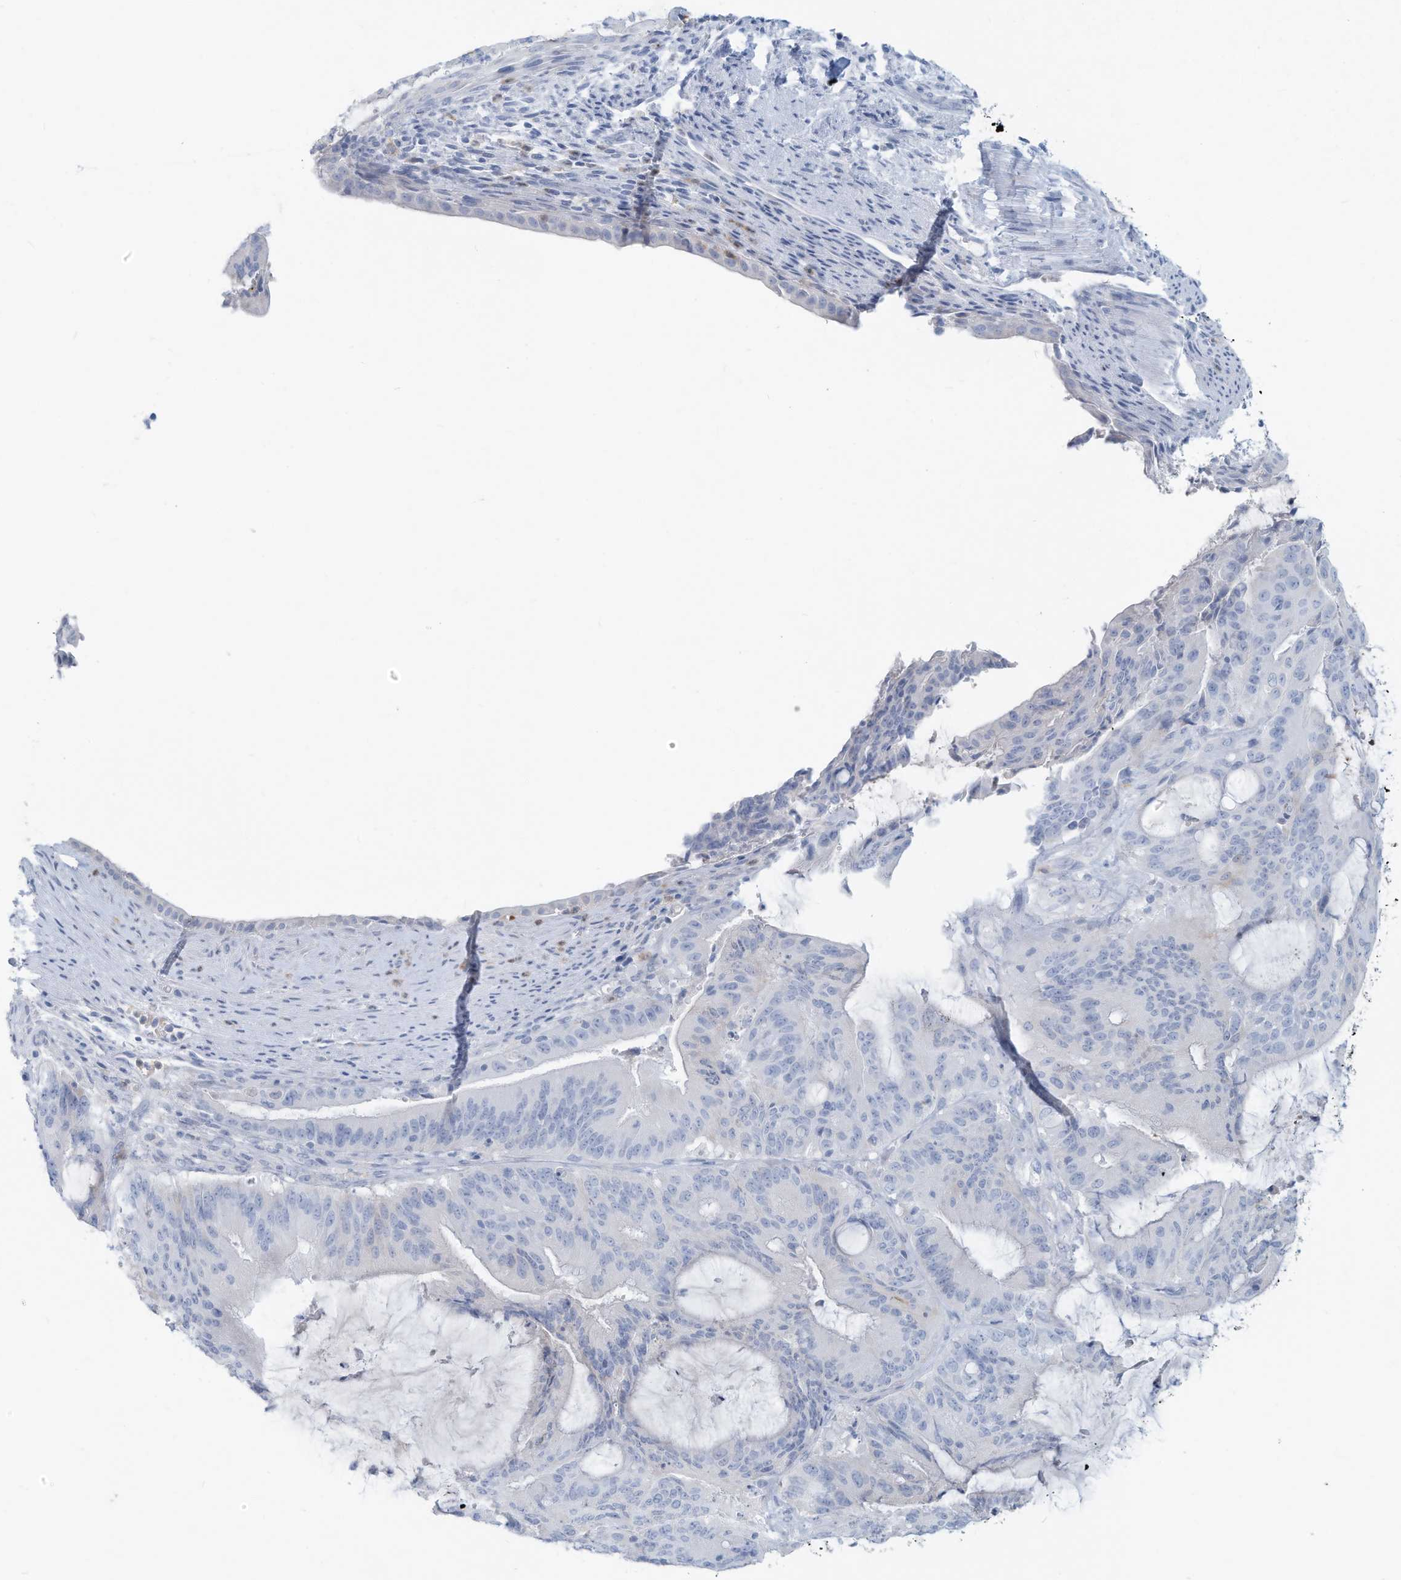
{"staining": {"intensity": "negative", "quantity": "none", "location": "none"}, "tissue": "liver cancer", "cell_type": "Tumor cells", "image_type": "cancer", "snomed": [{"axis": "morphology", "description": "Normal tissue, NOS"}, {"axis": "morphology", "description": "Cholangiocarcinoma"}, {"axis": "topography", "description": "Liver"}, {"axis": "topography", "description": "Peripheral nerve tissue"}], "caption": "A high-resolution histopathology image shows IHC staining of liver cancer (cholangiocarcinoma), which shows no significant staining in tumor cells.", "gene": "ERI2", "patient": {"sex": "female", "age": 73}}